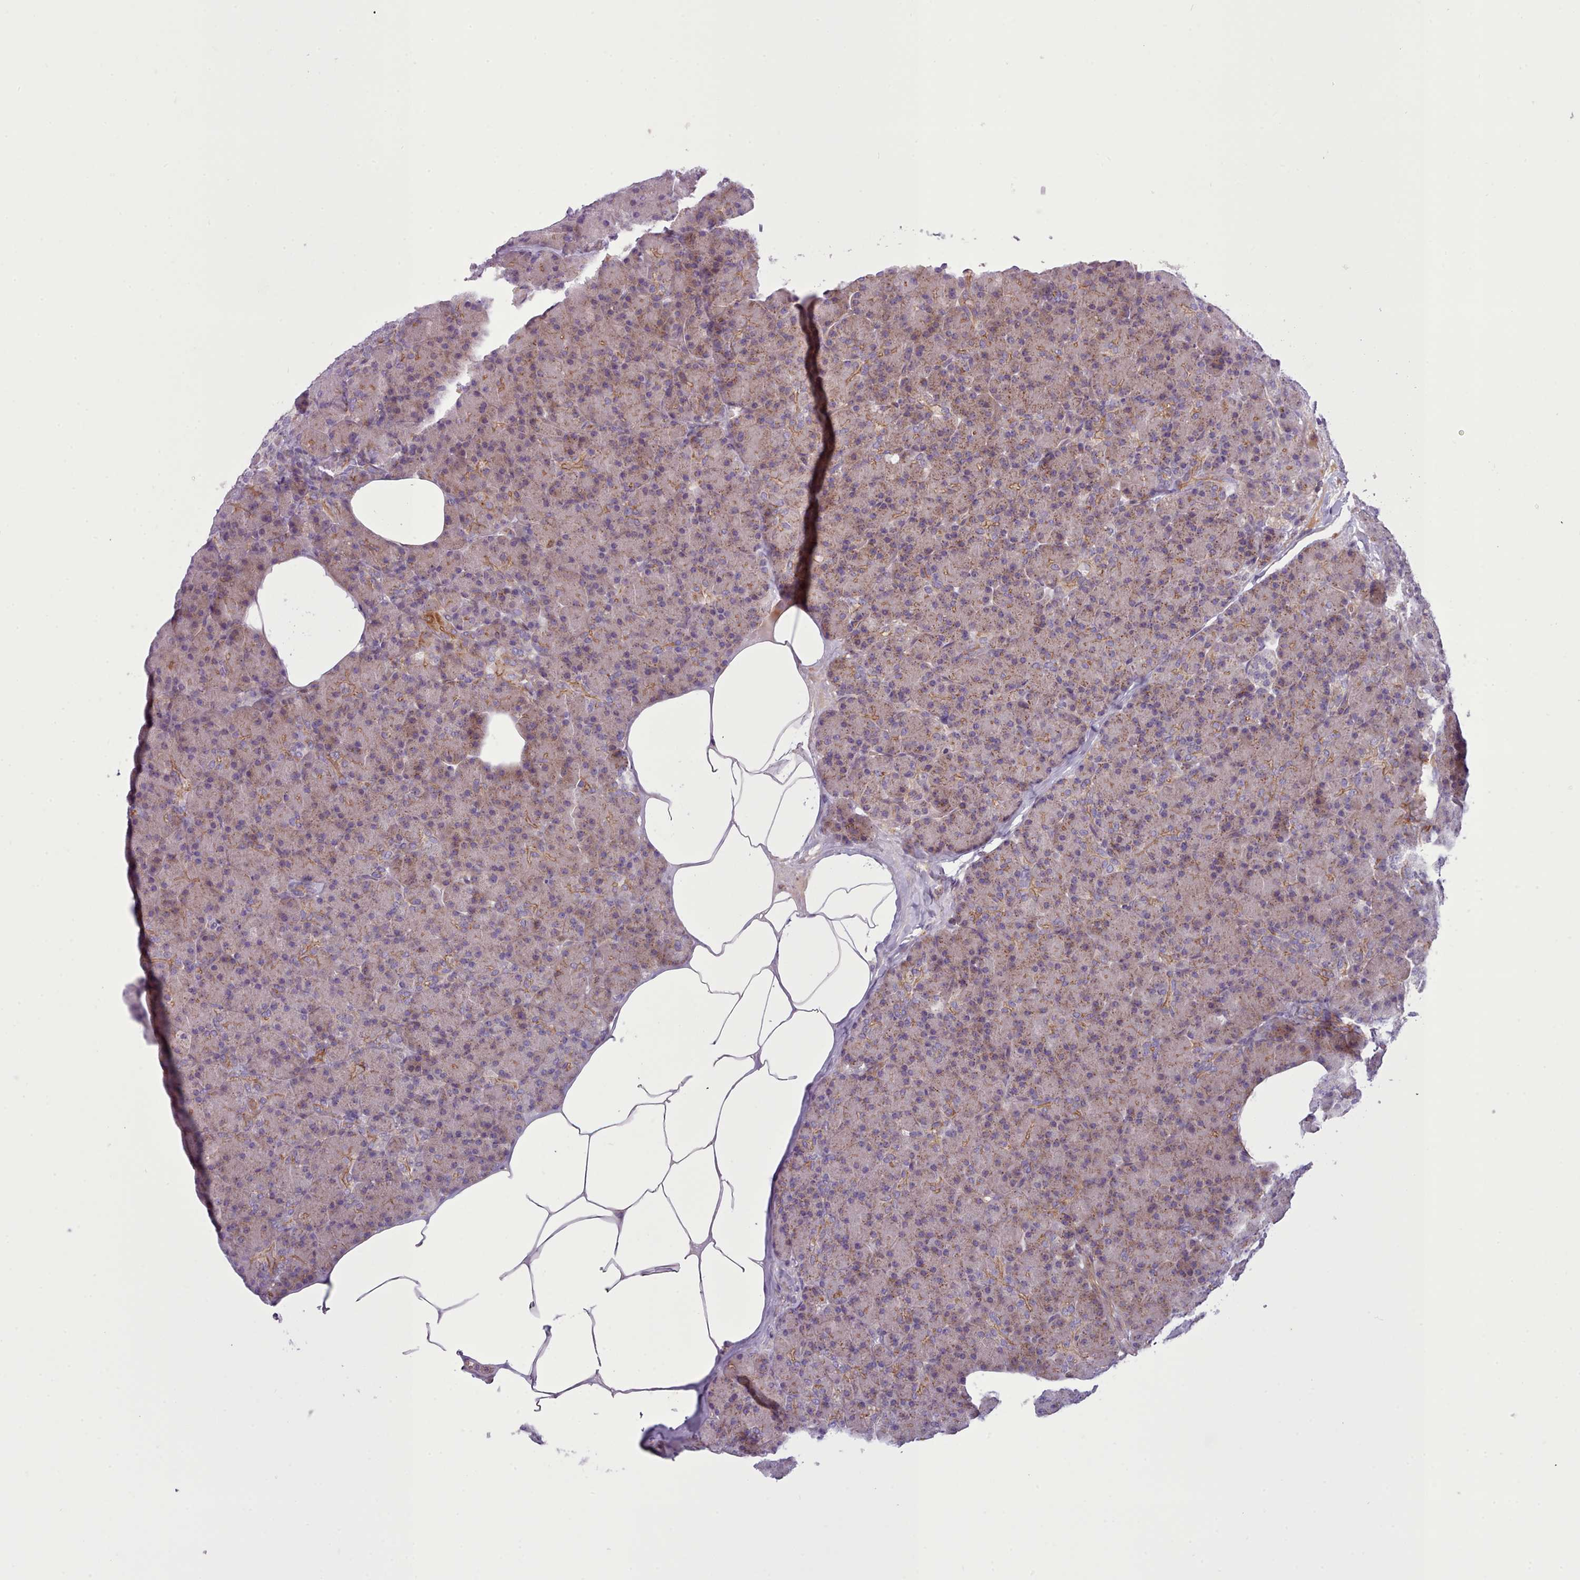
{"staining": {"intensity": "weak", "quantity": "25%-75%", "location": "cytoplasmic/membranous"}, "tissue": "pancreas", "cell_type": "Exocrine glandular cells", "image_type": "normal", "snomed": [{"axis": "morphology", "description": "Normal tissue, NOS"}, {"axis": "topography", "description": "Pancreas"}], "caption": "The histopathology image shows immunohistochemical staining of benign pancreas. There is weak cytoplasmic/membranous positivity is appreciated in approximately 25%-75% of exocrine glandular cells.", "gene": "TENT4B", "patient": {"sex": "female", "age": 43}}